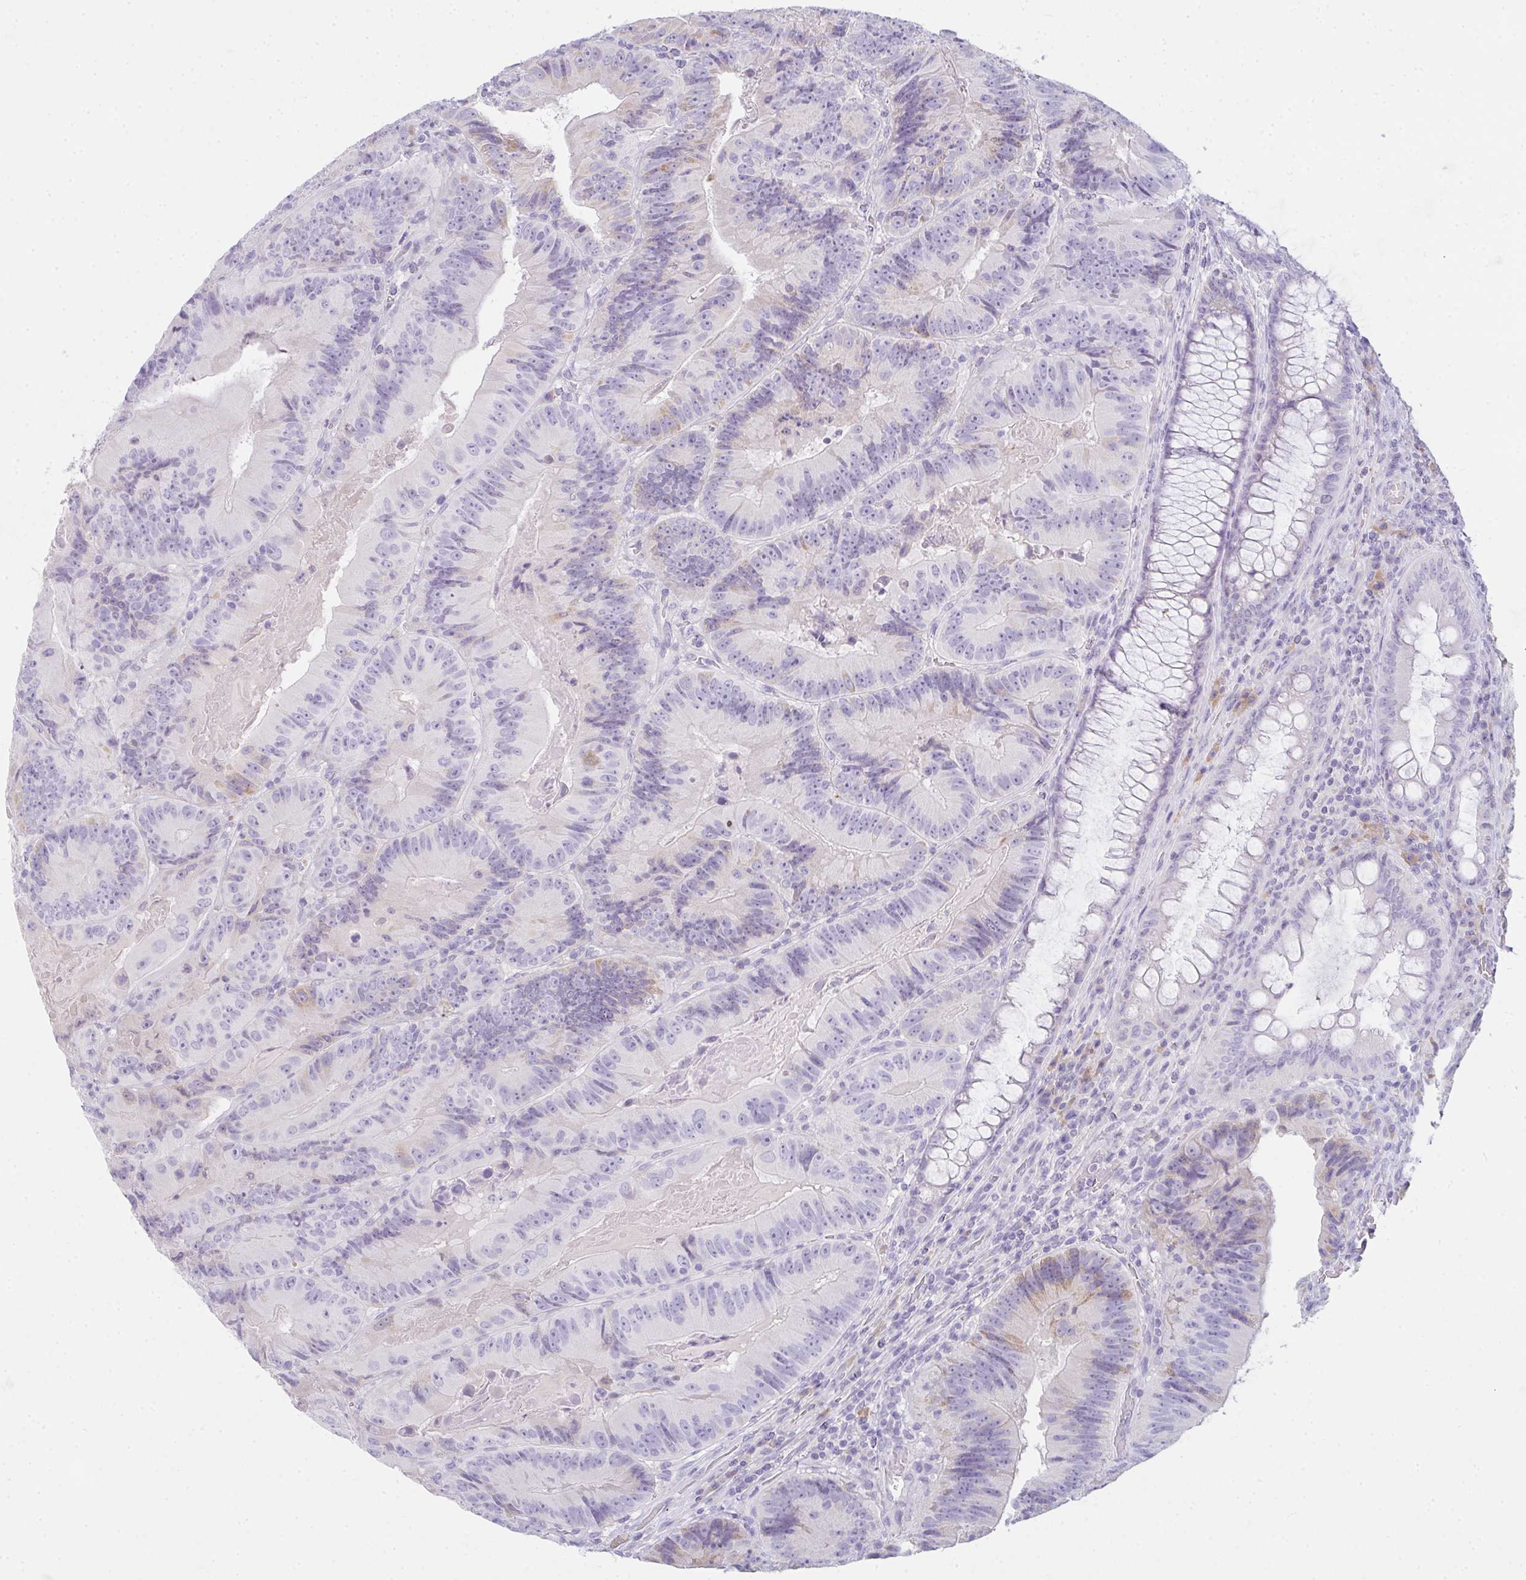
{"staining": {"intensity": "weak", "quantity": "<25%", "location": "cytoplasmic/membranous"}, "tissue": "colorectal cancer", "cell_type": "Tumor cells", "image_type": "cancer", "snomed": [{"axis": "morphology", "description": "Adenocarcinoma, NOS"}, {"axis": "topography", "description": "Colon"}], "caption": "This micrograph is of colorectal cancer stained with IHC to label a protein in brown with the nuclei are counter-stained blue. There is no positivity in tumor cells.", "gene": "COX7B", "patient": {"sex": "female", "age": 86}}